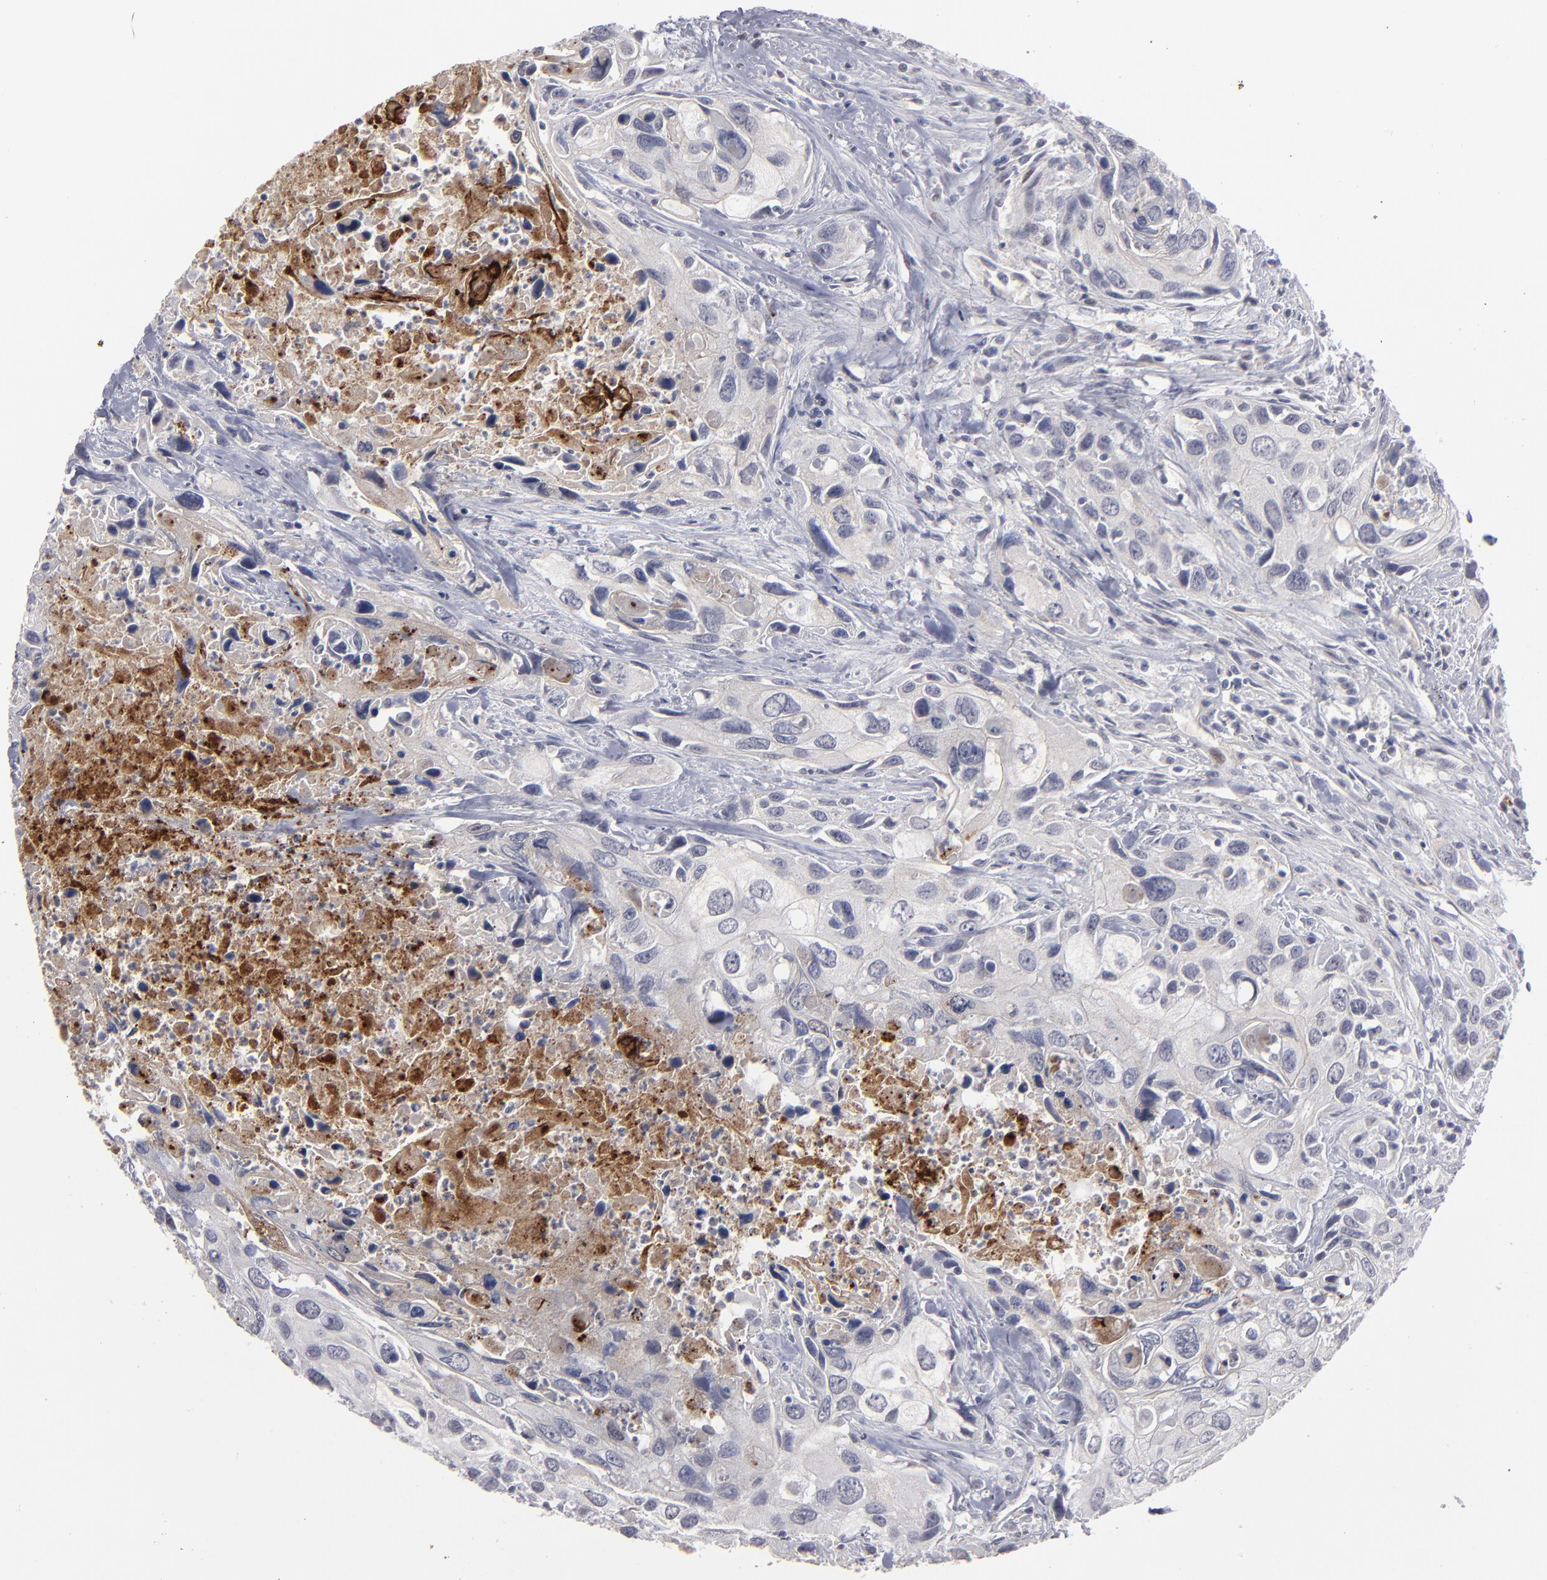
{"staining": {"intensity": "negative", "quantity": "none", "location": "none"}, "tissue": "urothelial cancer", "cell_type": "Tumor cells", "image_type": "cancer", "snomed": [{"axis": "morphology", "description": "Urothelial carcinoma, High grade"}, {"axis": "topography", "description": "Urinary bladder"}], "caption": "DAB (3,3'-diaminobenzidine) immunohistochemical staining of human urothelial carcinoma (high-grade) demonstrates no significant expression in tumor cells.", "gene": "GPM6B", "patient": {"sex": "male", "age": 71}}